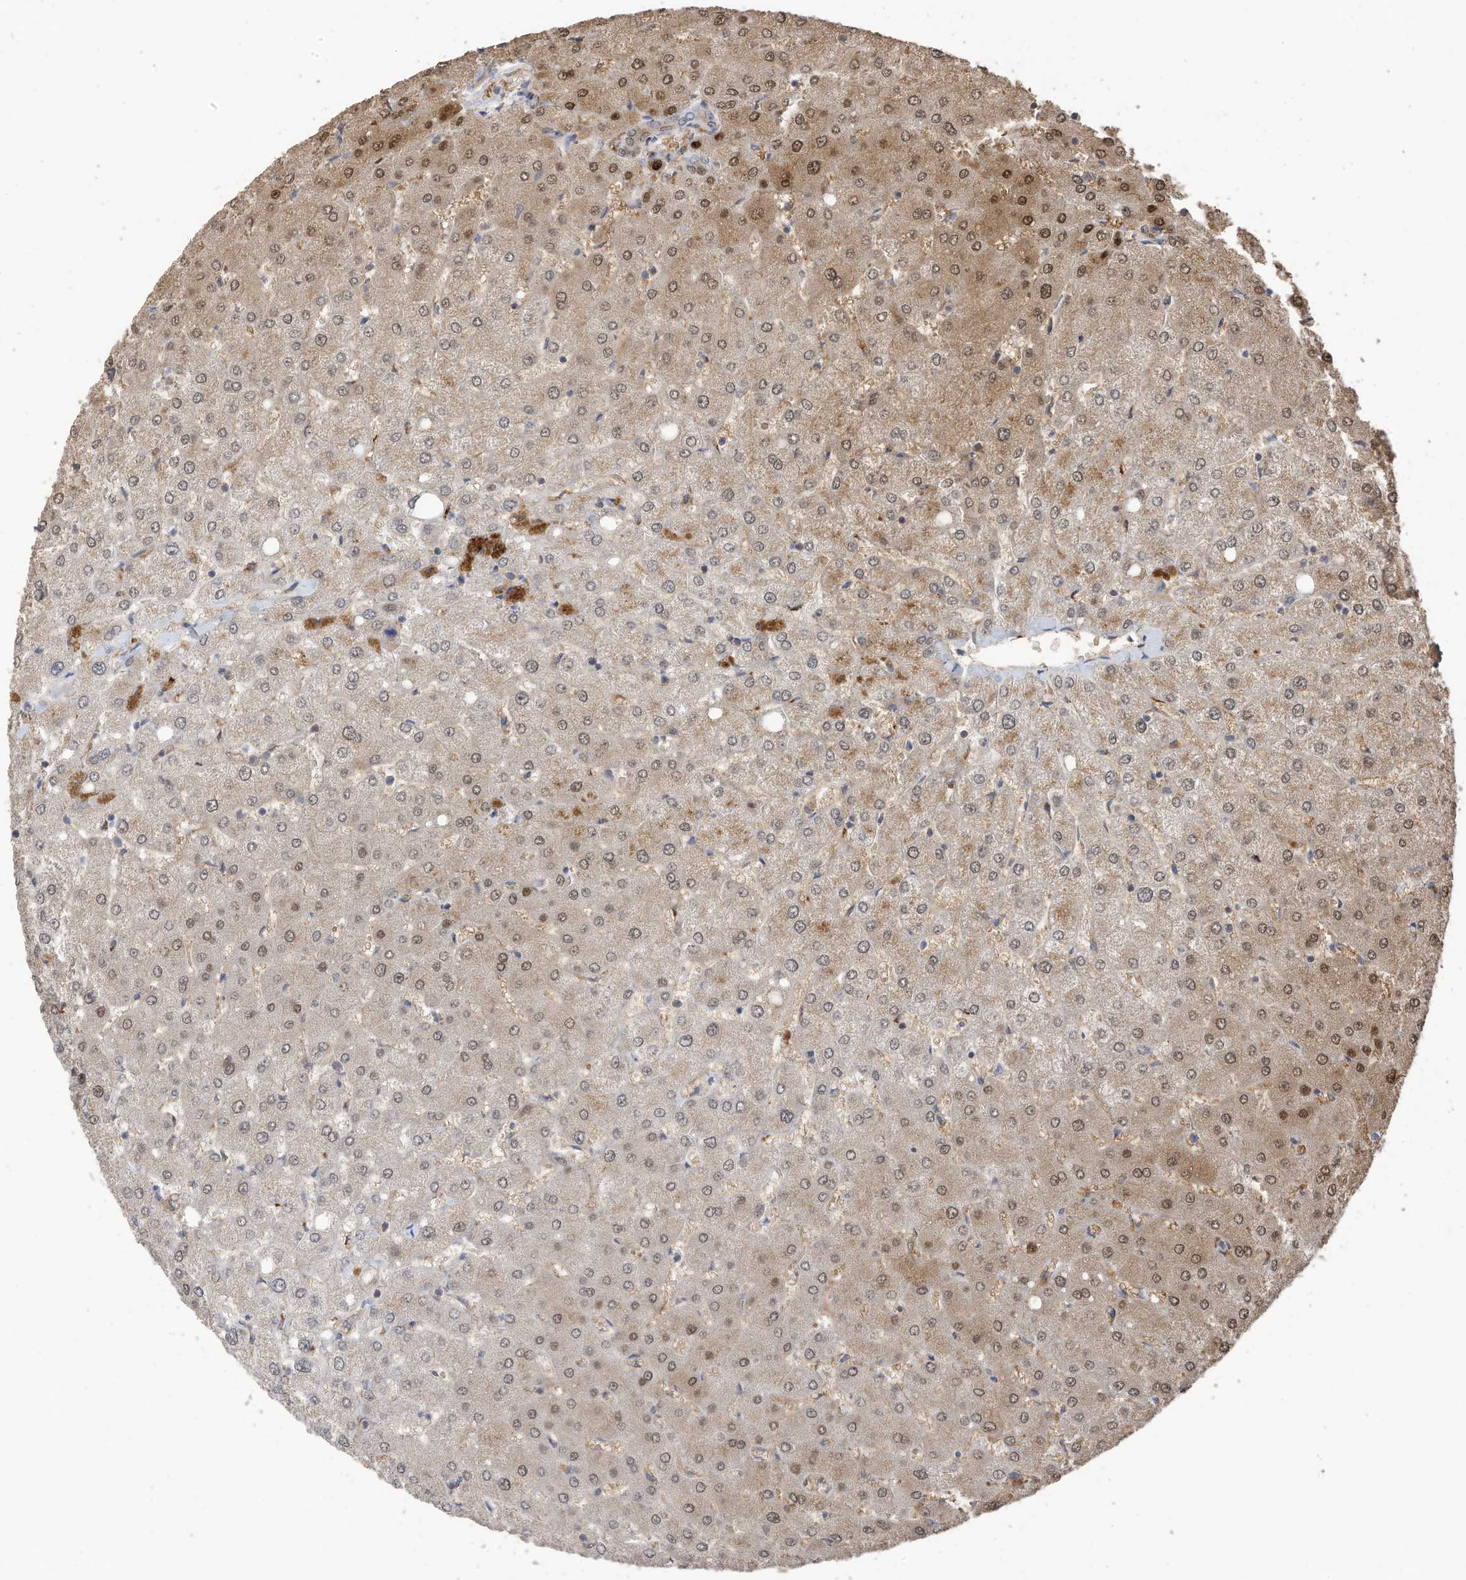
{"staining": {"intensity": "weak", "quantity": "<25%", "location": "nuclear"}, "tissue": "liver", "cell_type": "Cholangiocytes", "image_type": "normal", "snomed": [{"axis": "morphology", "description": "Normal tissue, NOS"}, {"axis": "topography", "description": "Liver"}], "caption": "Immunohistochemistry (IHC) photomicrograph of unremarkable liver: human liver stained with DAB shows no significant protein positivity in cholangiocytes.", "gene": "REC8", "patient": {"sex": "female", "age": 54}}